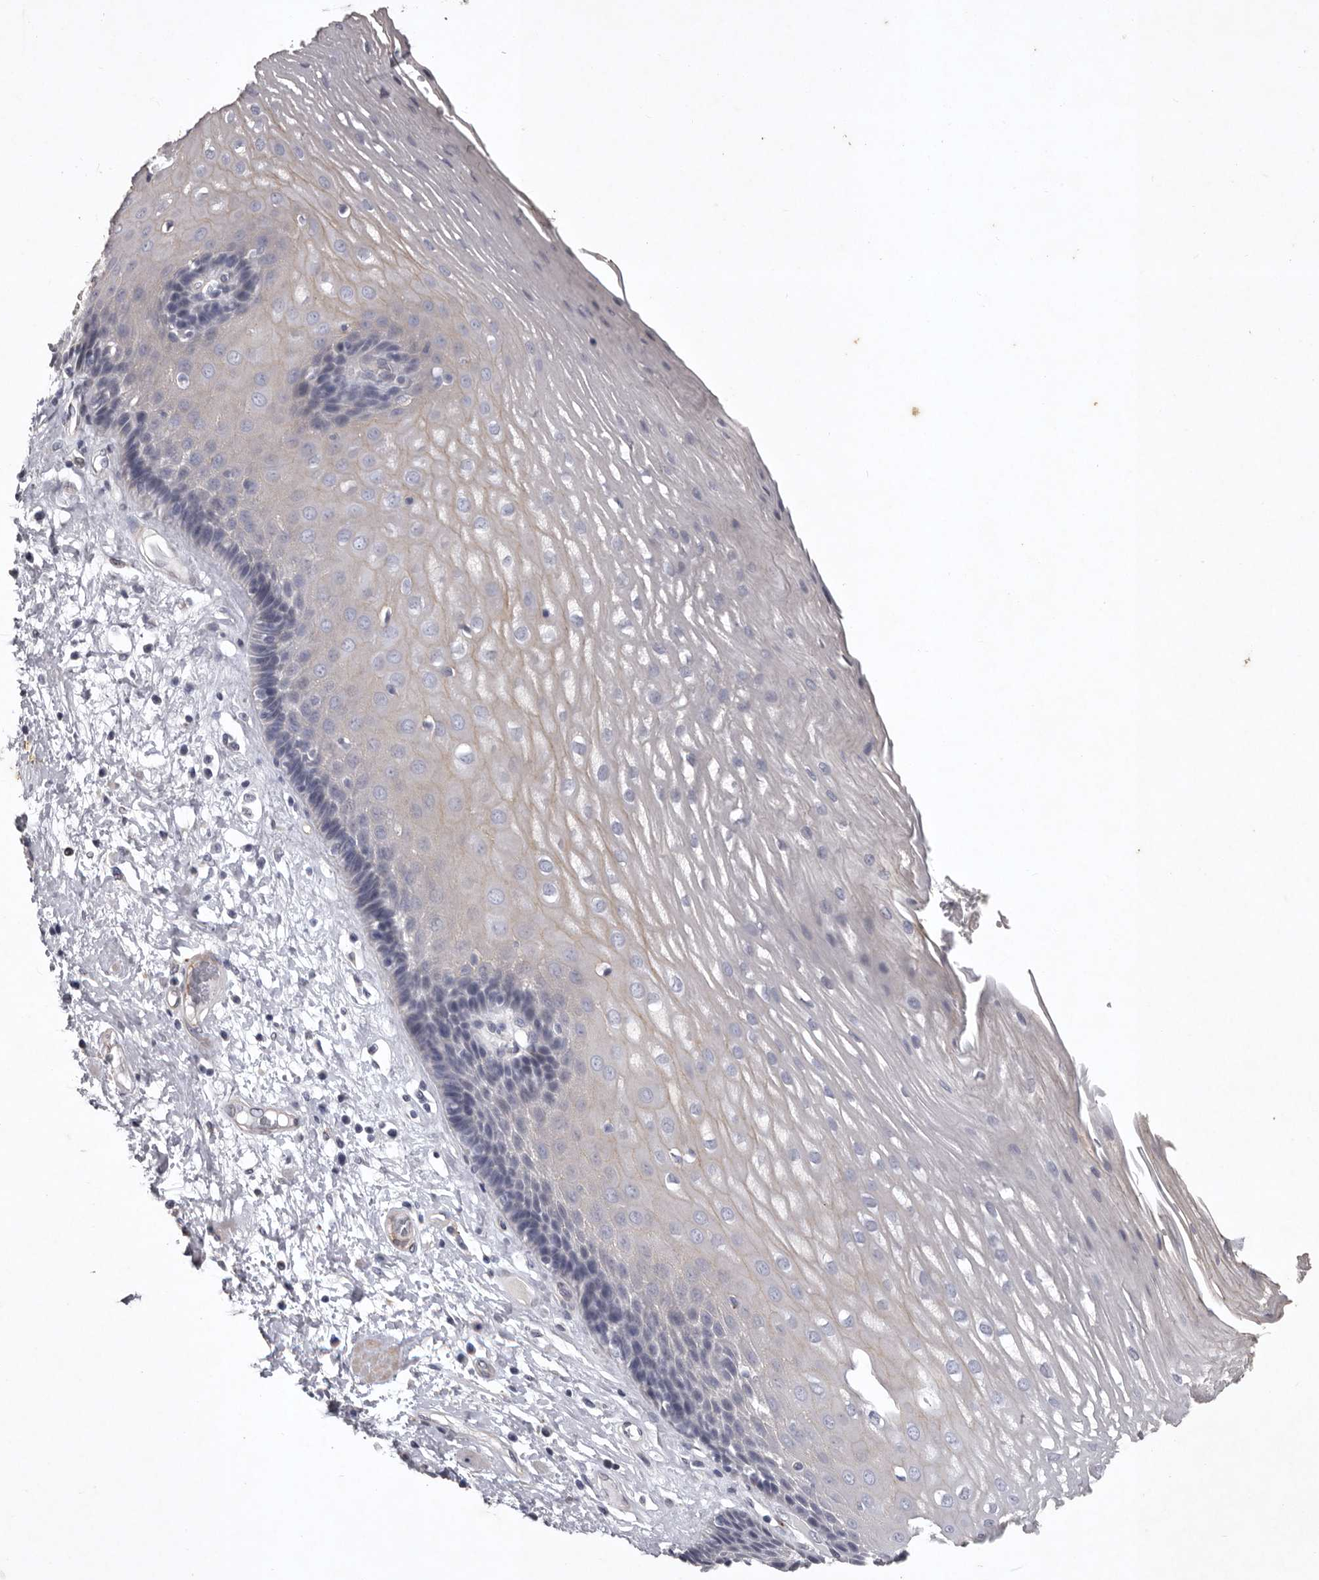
{"staining": {"intensity": "moderate", "quantity": "<25%", "location": "cytoplasmic/membranous"}, "tissue": "esophagus", "cell_type": "Squamous epithelial cells", "image_type": "normal", "snomed": [{"axis": "morphology", "description": "Normal tissue, NOS"}, {"axis": "morphology", "description": "Adenocarcinoma, NOS"}, {"axis": "topography", "description": "Esophagus"}], "caption": "The micrograph demonstrates staining of unremarkable esophagus, revealing moderate cytoplasmic/membranous protein staining (brown color) within squamous epithelial cells. (brown staining indicates protein expression, while blue staining denotes nuclei).", "gene": "NKAIN4", "patient": {"sex": "male", "age": 62}}